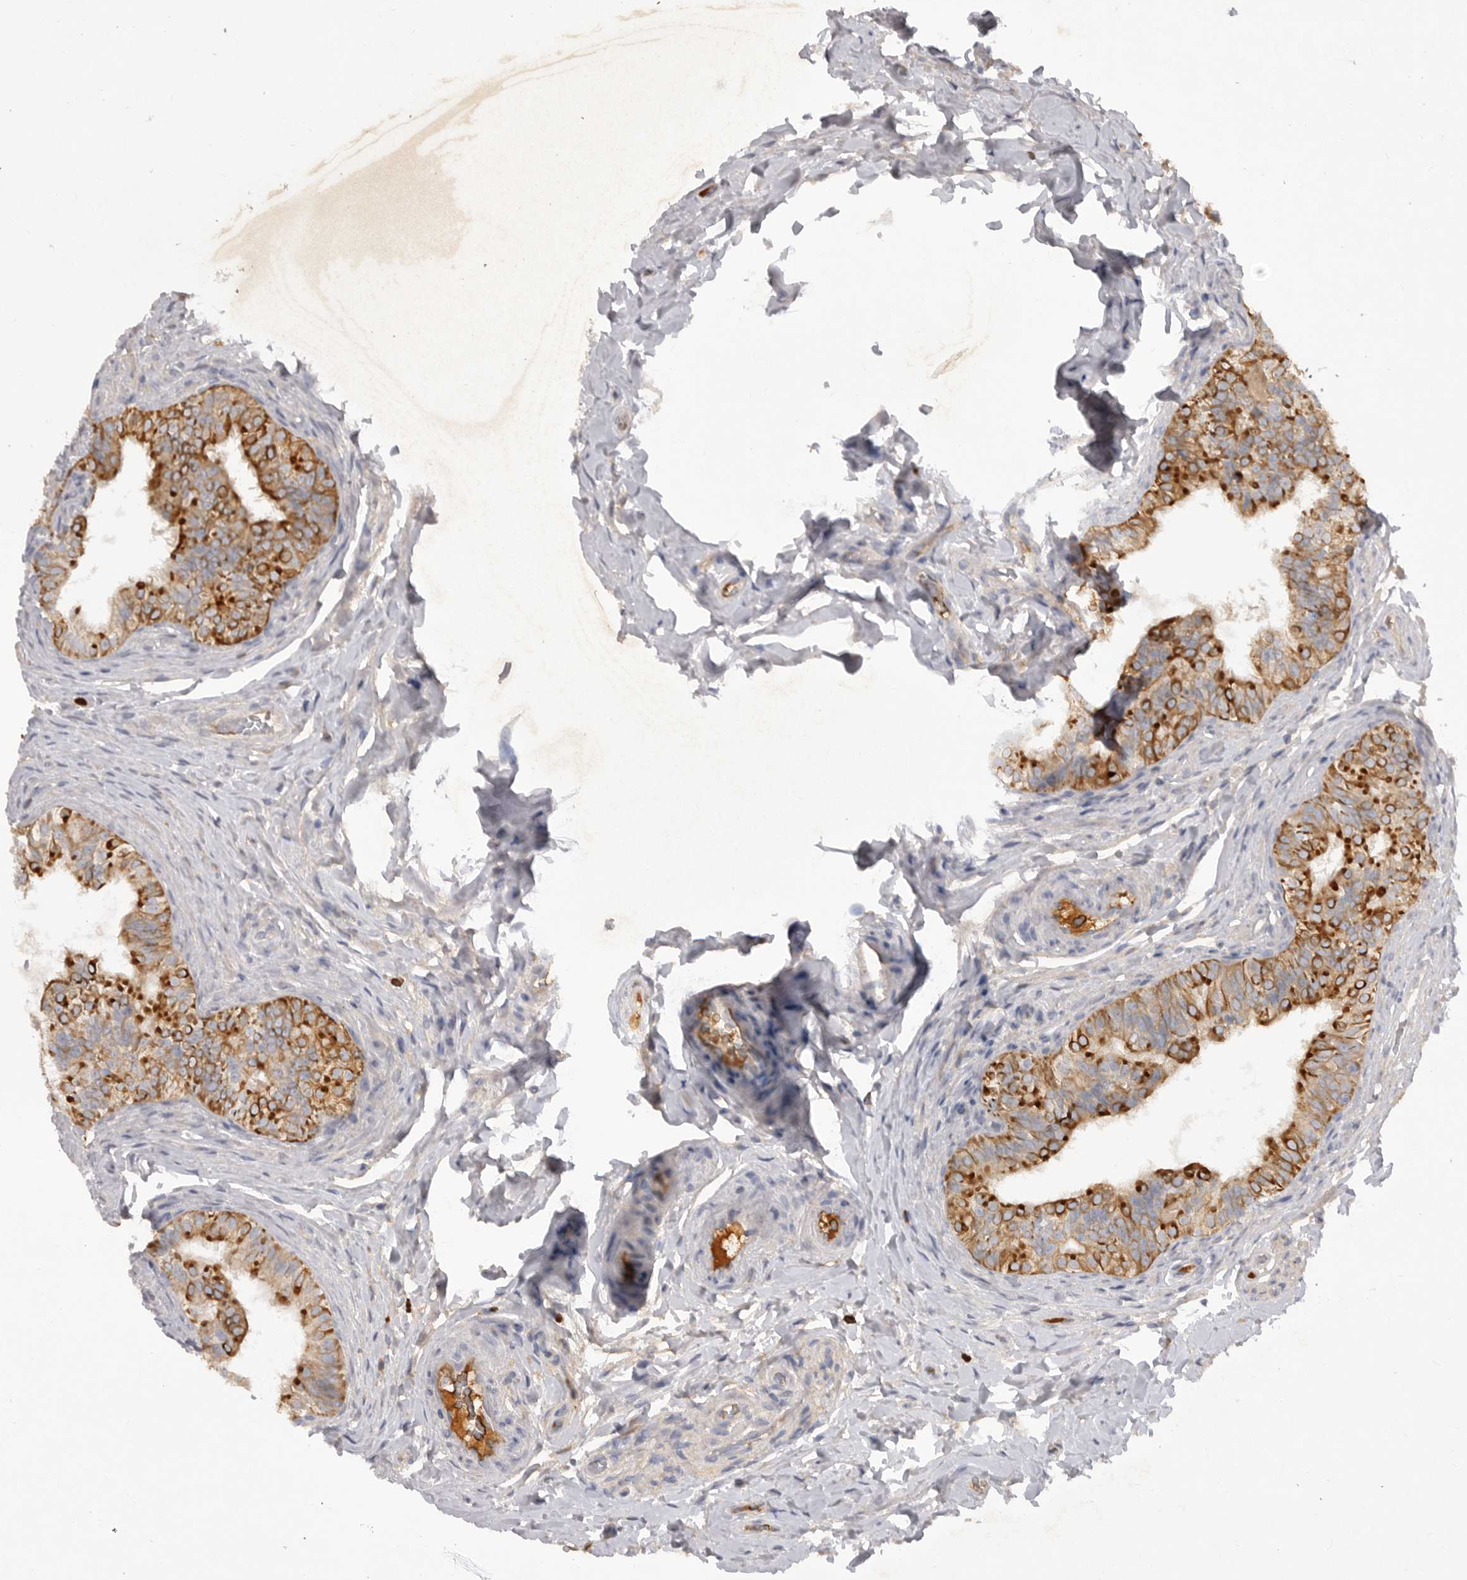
{"staining": {"intensity": "moderate", "quantity": "25%-75%", "location": "cytoplasmic/membranous"}, "tissue": "epididymis", "cell_type": "Glandular cells", "image_type": "normal", "snomed": [{"axis": "morphology", "description": "Normal tissue, NOS"}, {"axis": "topography", "description": "Epididymis"}], "caption": "Immunohistochemistry (IHC) (DAB) staining of unremarkable epididymis displays moderate cytoplasmic/membranous protein staining in approximately 25%-75% of glandular cells.", "gene": "DHDDS", "patient": {"sex": "male", "age": 49}}